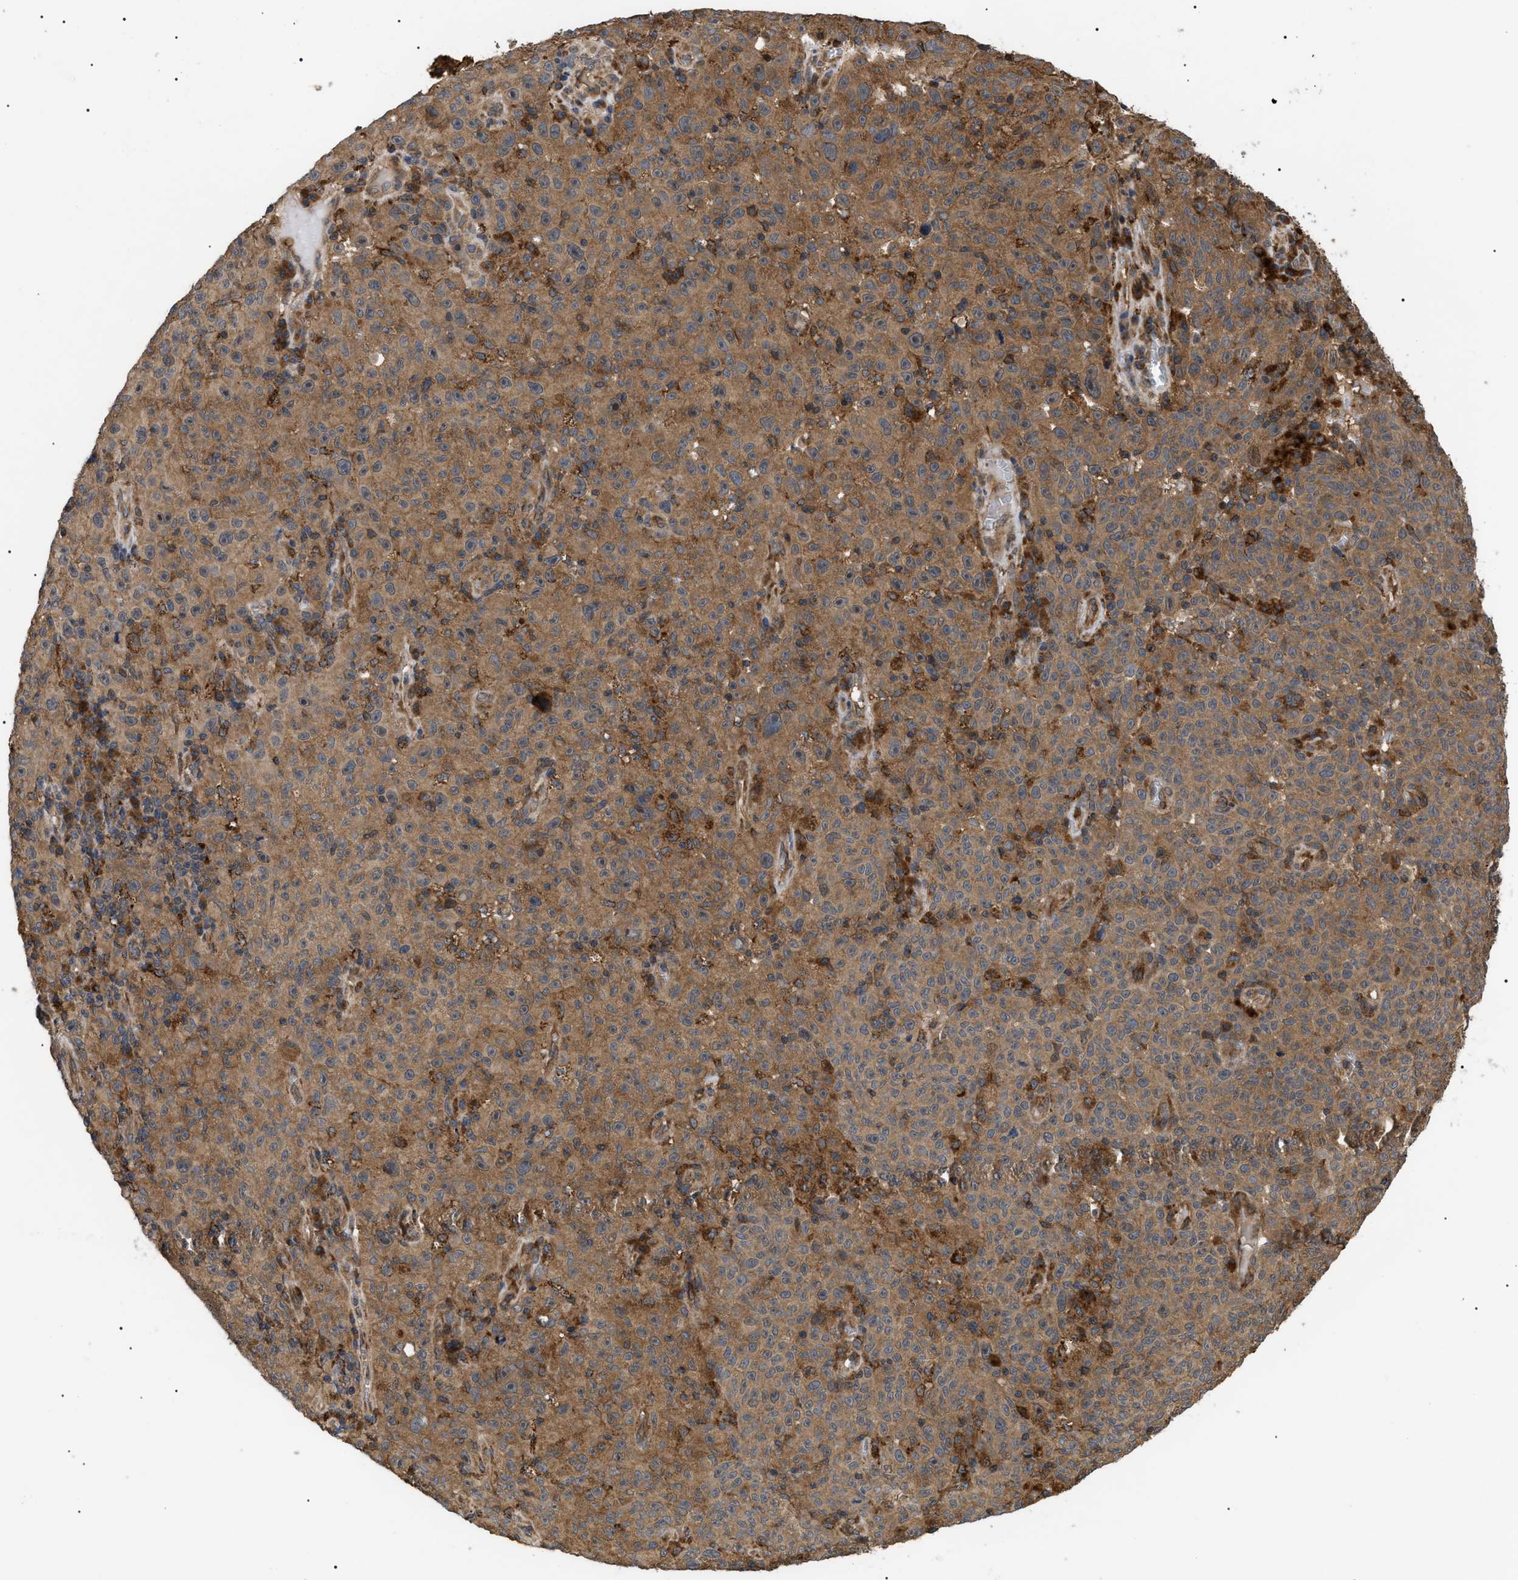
{"staining": {"intensity": "moderate", "quantity": ">75%", "location": "cytoplasmic/membranous"}, "tissue": "melanoma", "cell_type": "Tumor cells", "image_type": "cancer", "snomed": [{"axis": "morphology", "description": "Malignant melanoma, NOS"}, {"axis": "topography", "description": "Skin"}], "caption": "High-magnification brightfield microscopy of malignant melanoma stained with DAB (brown) and counterstained with hematoxylin (blue). tumor cells exhibit moderate cytoplasmic/membranous positivity is appreciated in approximately>75% of cells.", "gene": "ASTL", "patient": {"sex": "female", "age": 82}}